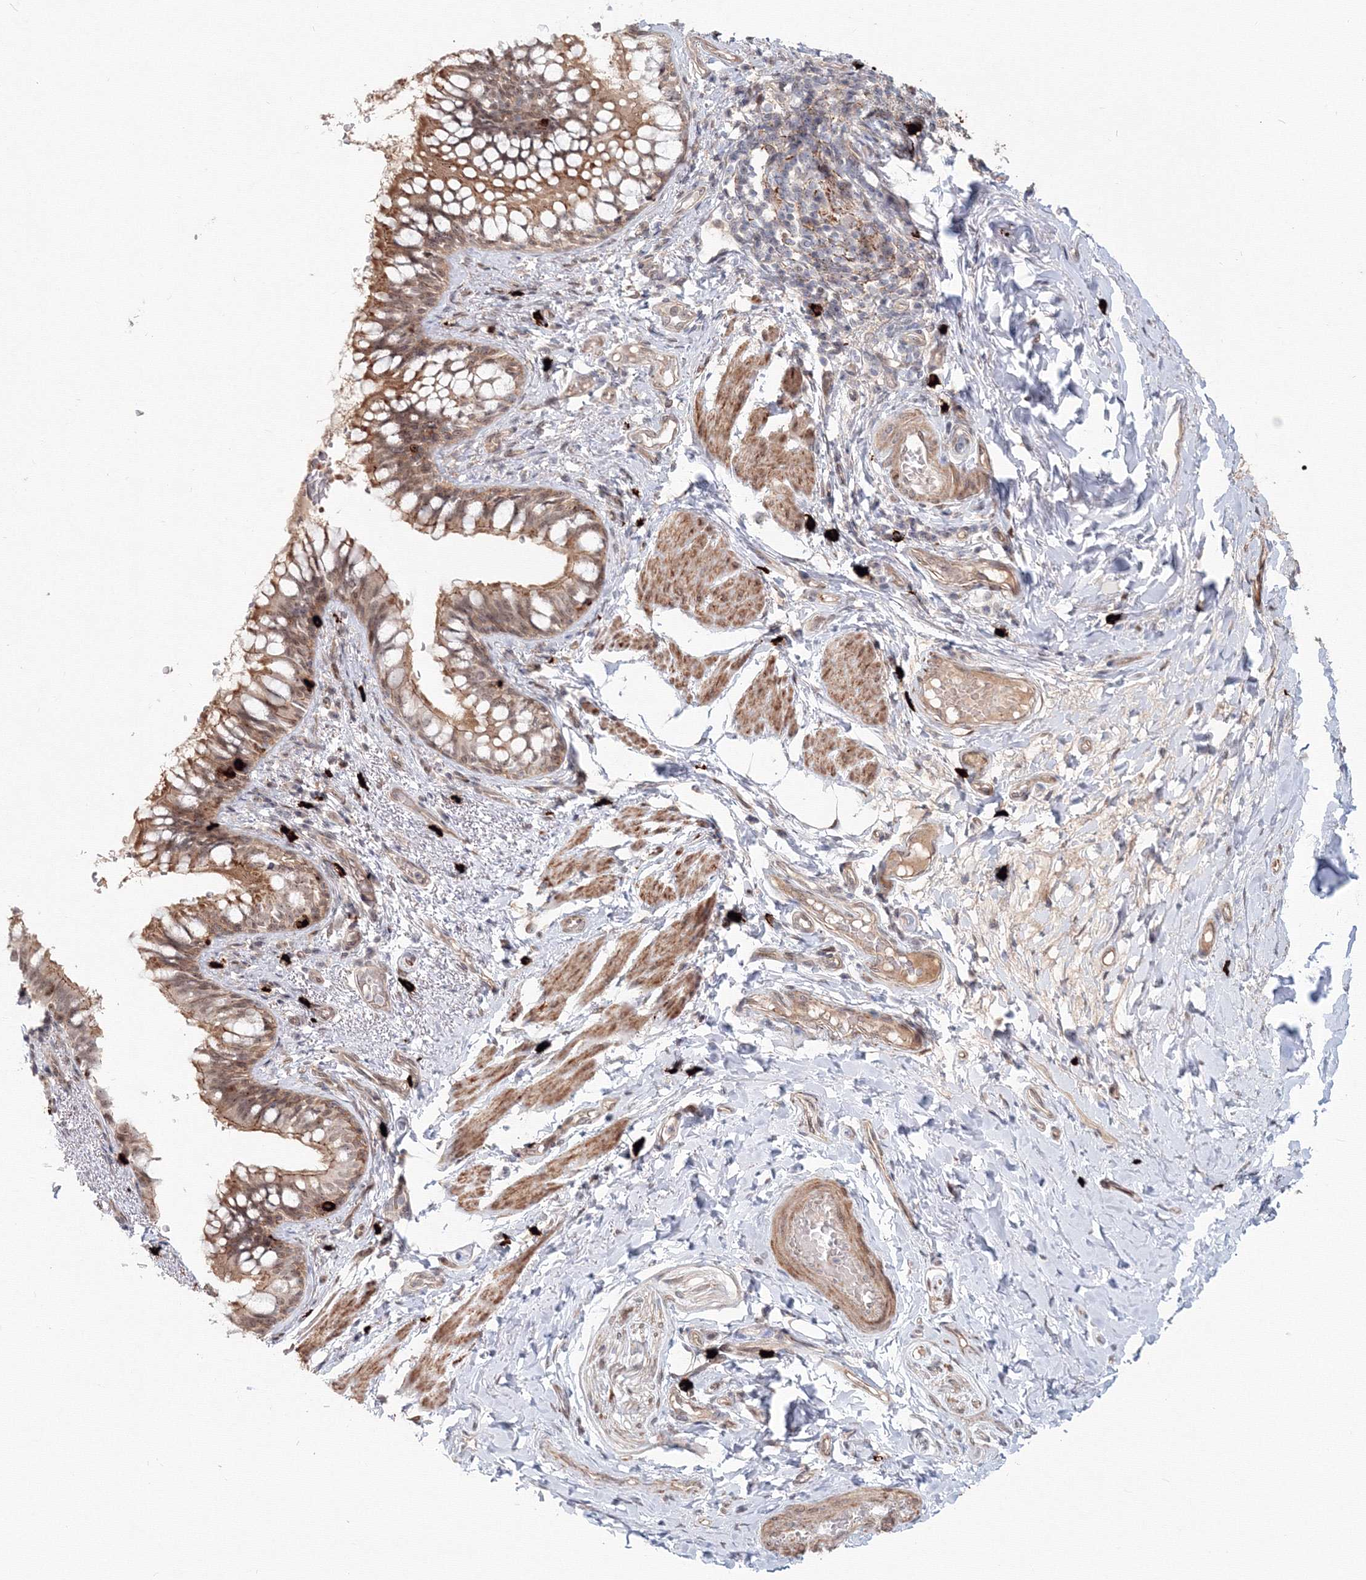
{"staining": {"intensity": "moderate", "quantity": ">75%", "location": "cytoplasmic/membranous,nuclear"}, "tissue": "bronchus", "cell_type": "Respiratory epithelial cells", "image_type": "normal", "snomed": [{"axis": "morphology", "description": "Normal tissue, NOS"}, {"axis": "topography", "description": "Cartilage tissue"}, {"axis": "topography", "description": "Bronchus"}], "caption": "A medium amount of moderate cytoplasmic/membranous,nuclear positivity is identified in approximately >75% of respiratory epithelial cells in normal bronchus. Nuclei are stained in blue.", "gene": "SH3PXD2A", "patient": {"sex": "female", "age": 36}}